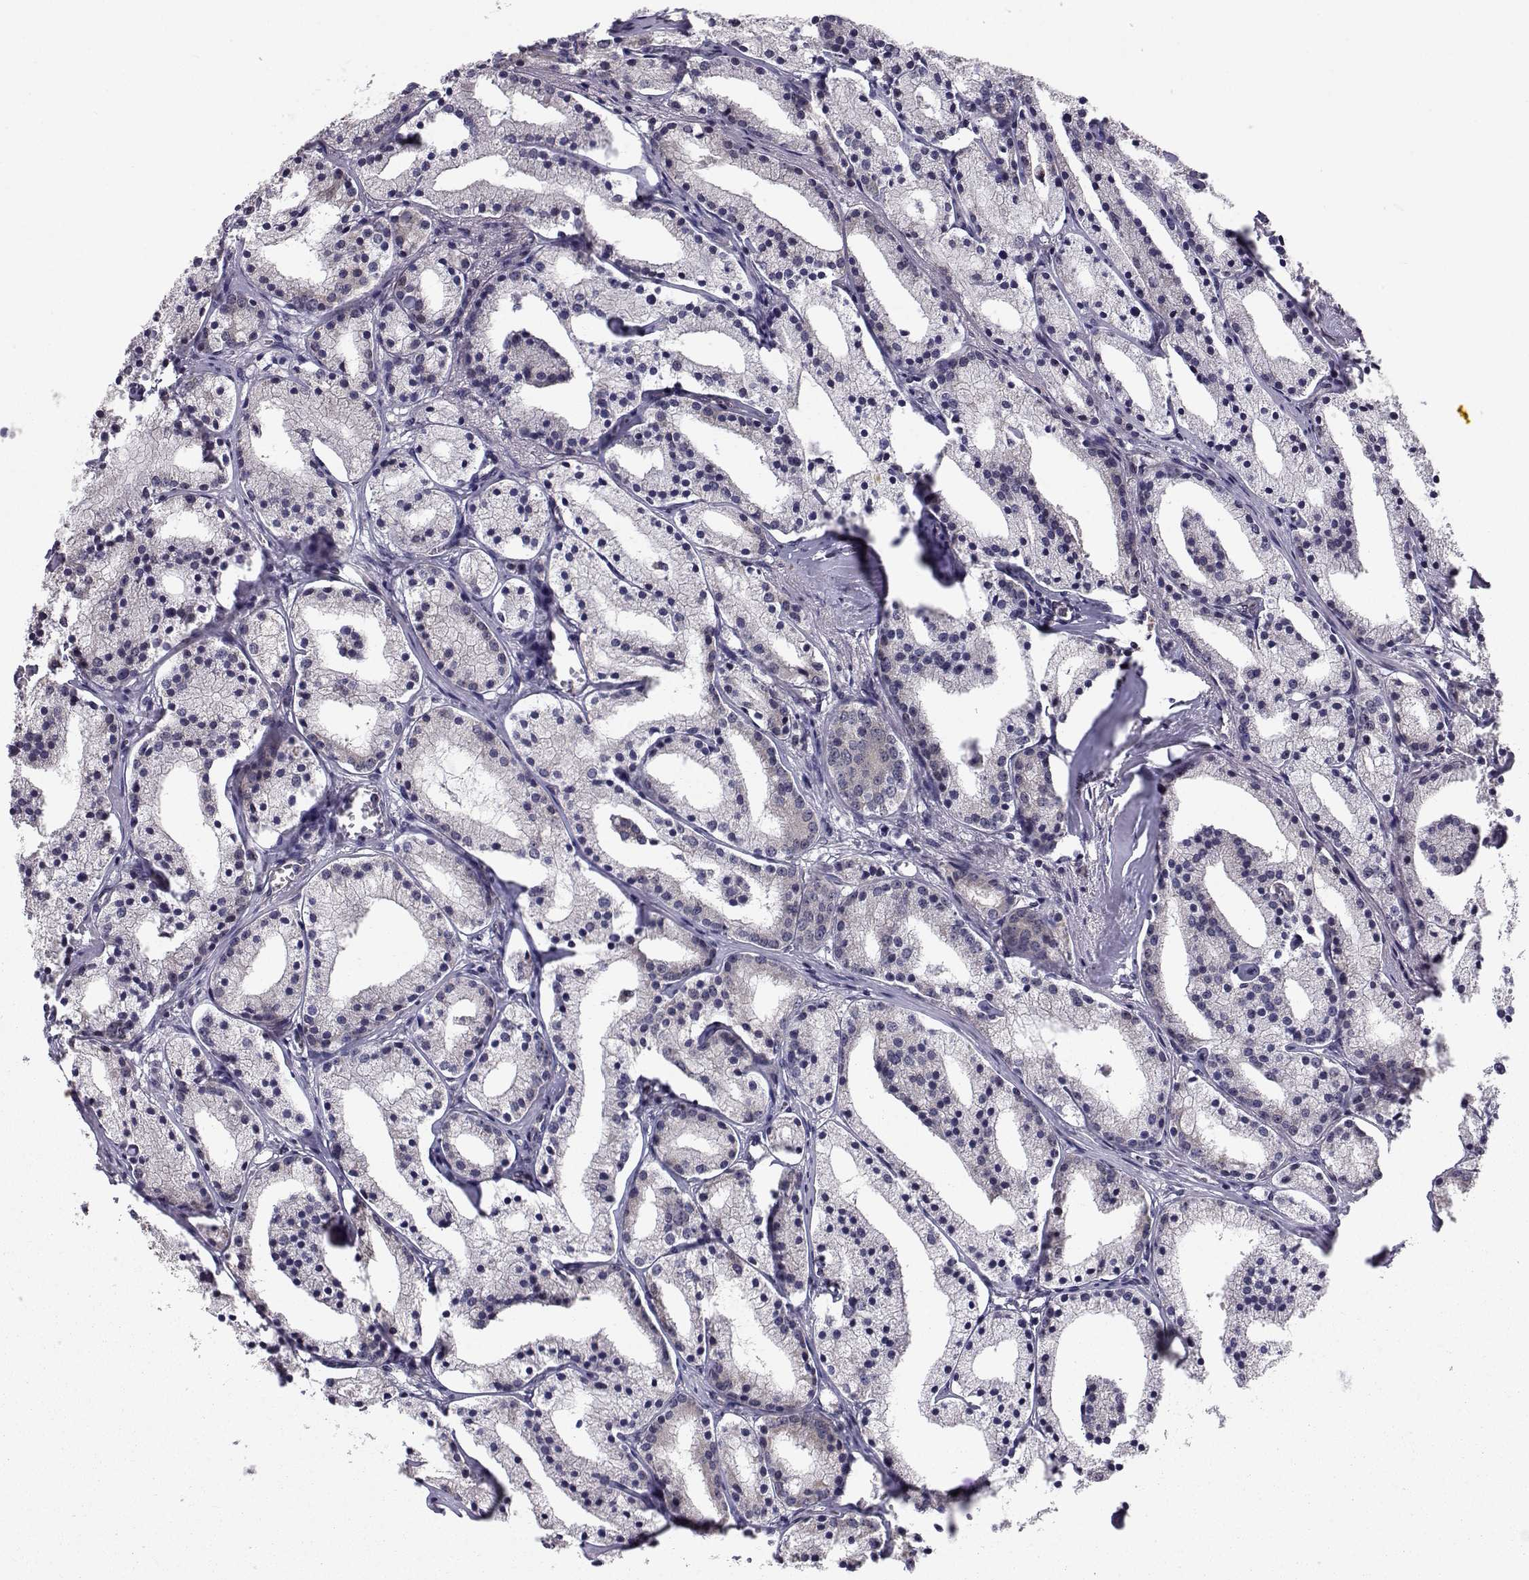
{"staining": {"intensity": "negative", "quantity": "none", "location": "none"}, "tissue": "prostate cancer", "cell_type": "Tumor cells", "image_type": "cancer", "snomed": [{"axis": "morphology", "description": "Adenocarcinoma, NOS"}, {"axis": "topography", "description": "Prostate"}], "caption": "Human prostate cancer stained for a protein using immunohistochemistry (IHC) reveals no expression in tumor cells.", "gene": "PKN2", "patient": {"sex": "male", "age": 69}}